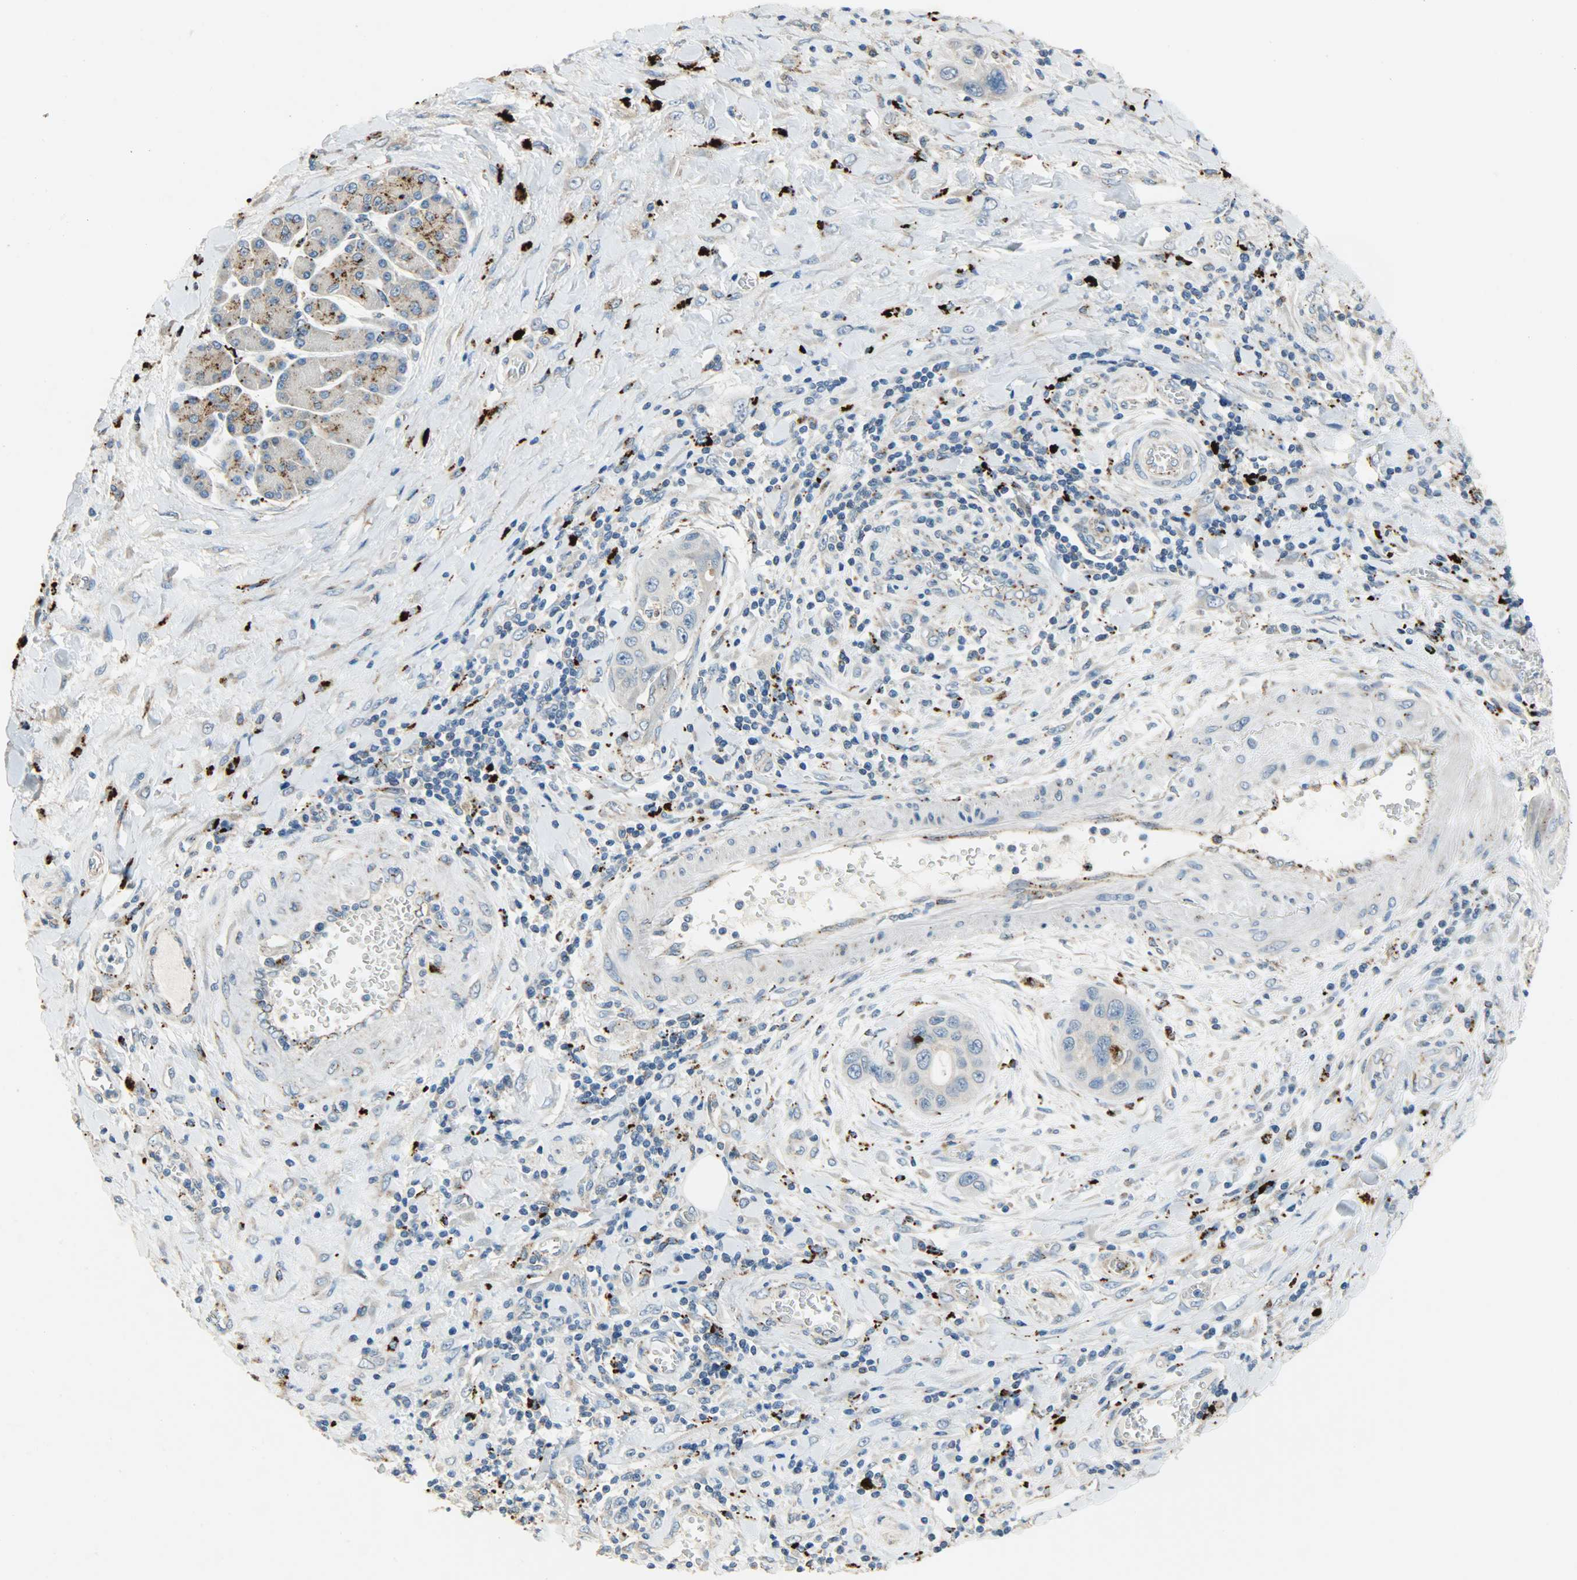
{"staining": {"intensity": "moderate", "quantity": "25%-75%", "location": "cytoplasmic/membranous"}, "tissue": "pancreatic cancer", "cell_type": "Tumor cells", "image_type": "cancer", "snomed": [{"axis": "morphology", "description": "Adenocarcinoma, NOS"}, {"axis": "topography", "description": "Pancreas"}], "caption": "Immunohistochemistry (IHC) (DAB (3,3'-diaminobenzidine)) staining of adenocarcinoma (pancreatic) exhibits moderate cytoplasmic/membranous protein staining in about 25%-75% of tumor cells.", "gene": "ASAH1", "patient": {"sex": "female", "age": 70}}